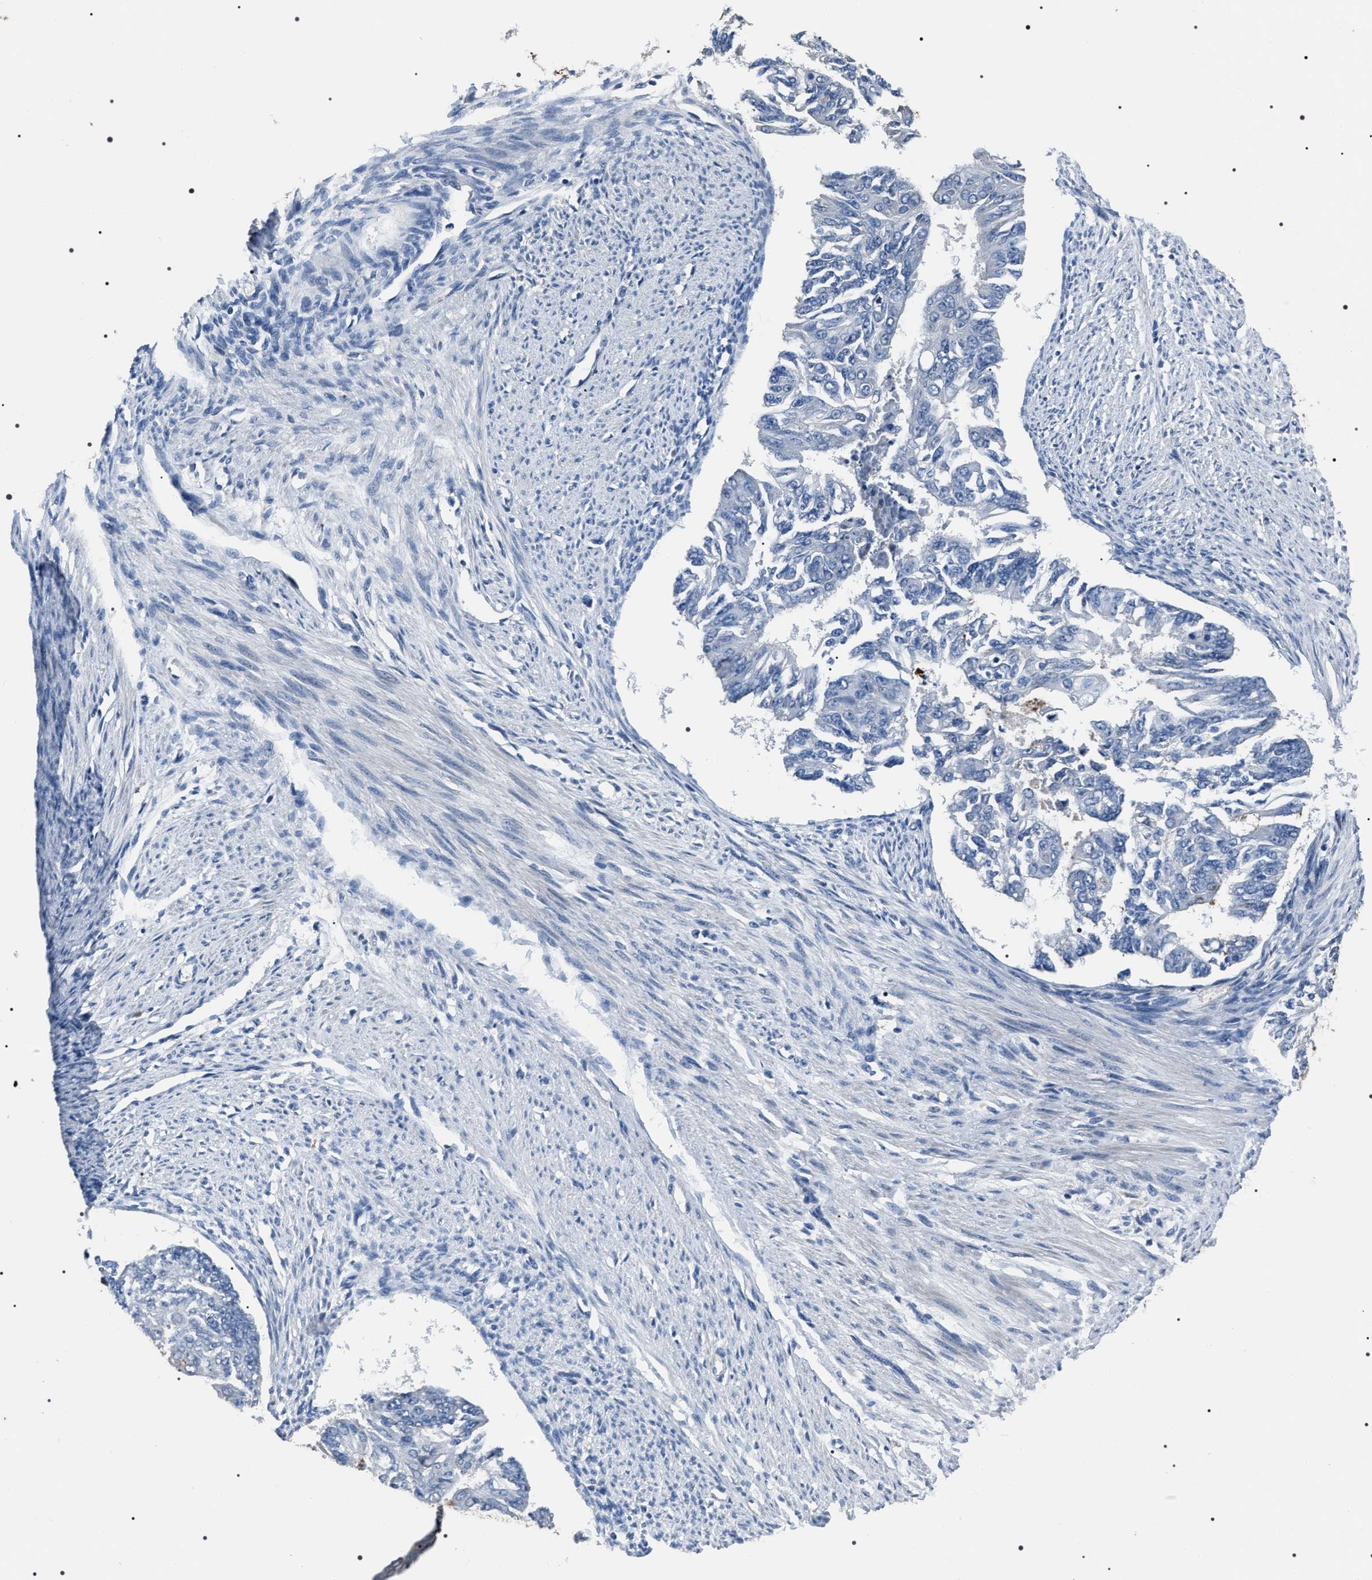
{"staining": {"intensity": "negative", "quantity": "none", "location": "none"}, "tissue": "endometrial cancer", "cell_type": "Tumor cells", "image_type": "cancer", "snomed": [{"axis": "morphology", "description": "Adenocarcinoma, NOS"}, {"axis": "topography", "description": "Endometrium"}], "caption": "The micrograph displays no significant positivity in tumor cells of adenocarcinoma (endometrial).", "gene": "TRIM54", "patient": {"sex": "female", "age": 32}}